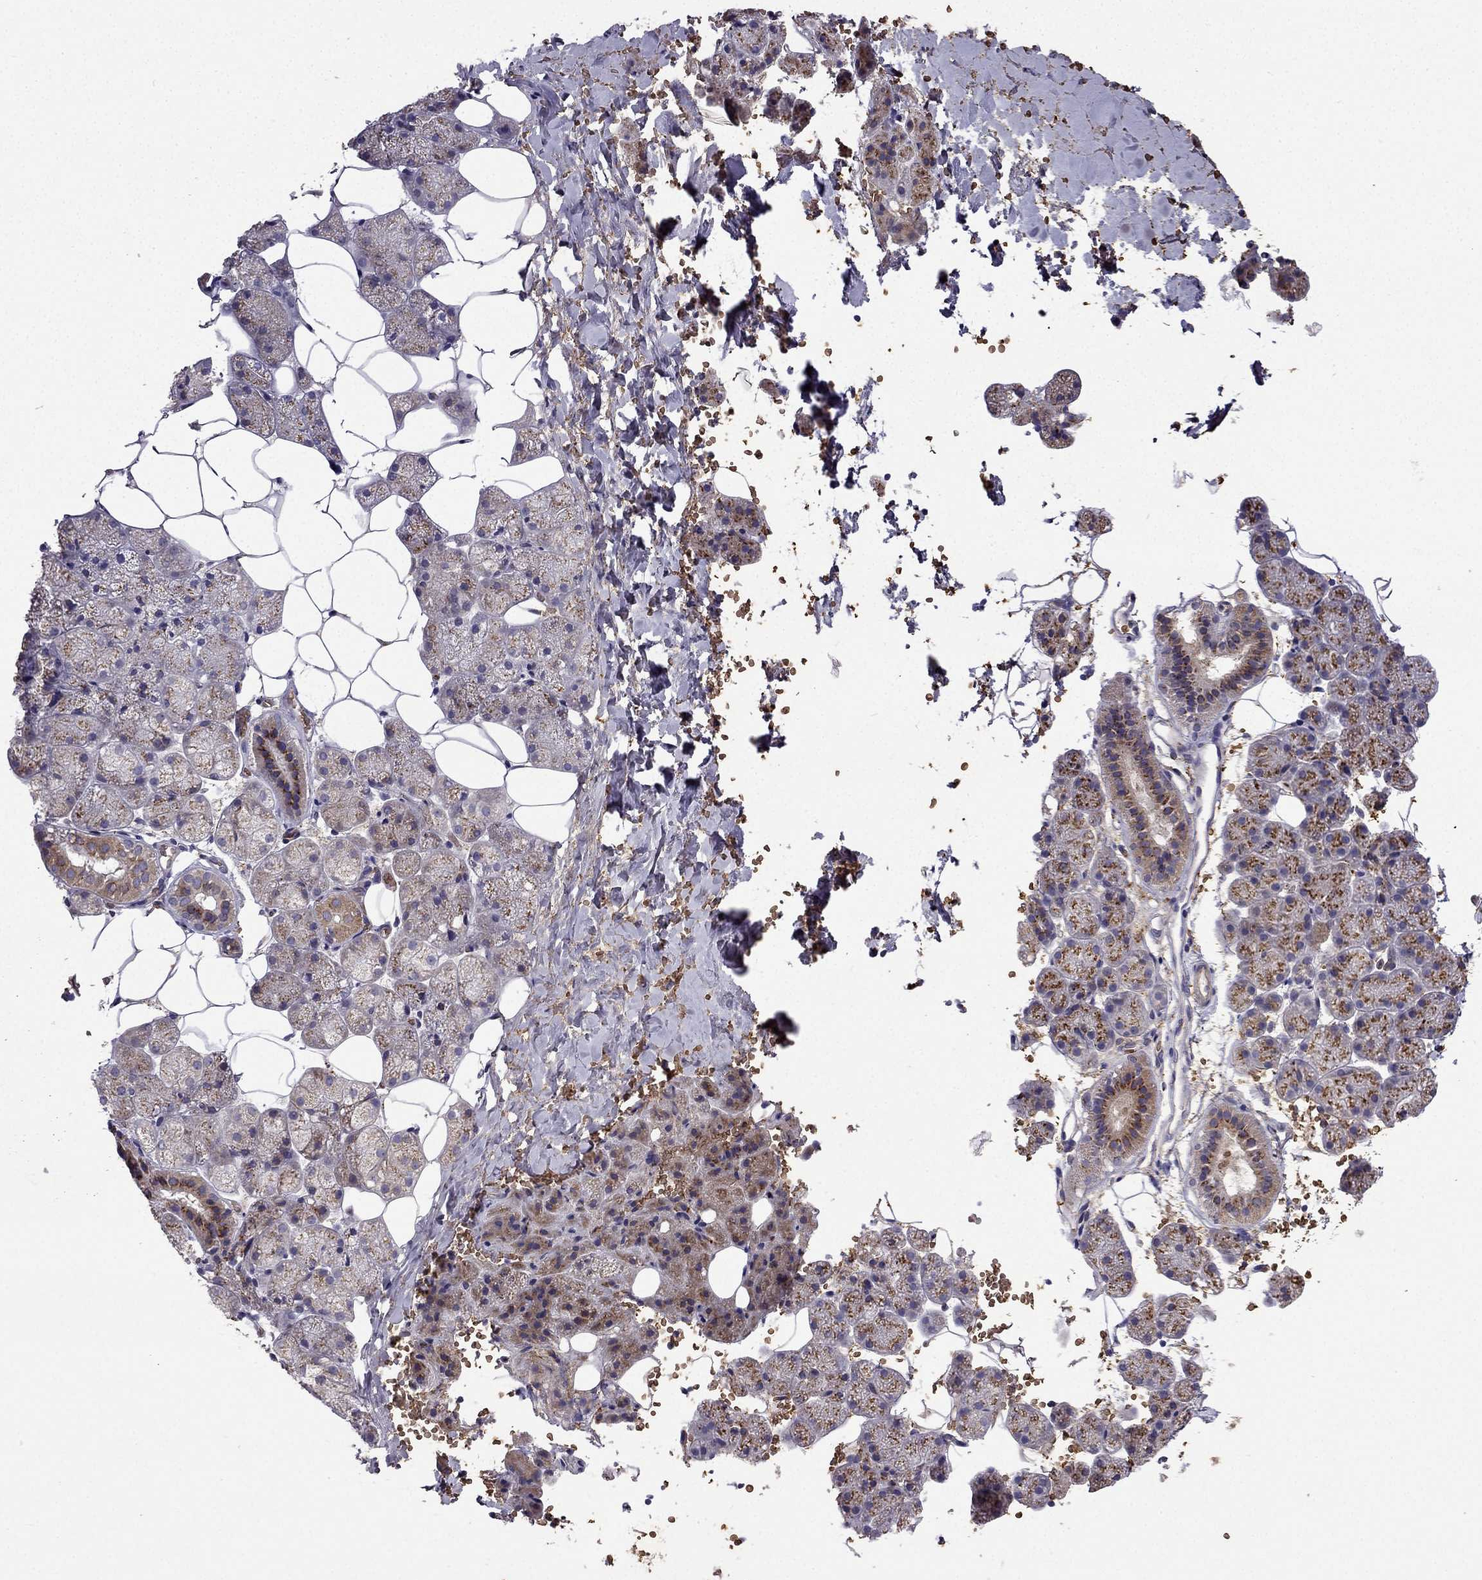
{"staining": {"intensity": "moderate", "quantity": ">75%", "location": "cytoplasmic/membranous"}, "tissue": "salivary gland", "cell_type": "Glandular cells", "image_type": "normal", "snomed": [{"axis": "morphology", "description": "Normal tissue, NOS"}, {"axis": "topography", "description": "Salivary gland"}], "caption": "Moderate cytoplasmic/membranous positivity for a protein is appreciated in about >75% of glandular cells of normal salivary gland using immunohistochemistry (IHC).", "gene": "B4GALT7", "patient": {"sex": "male", "age": 38}}